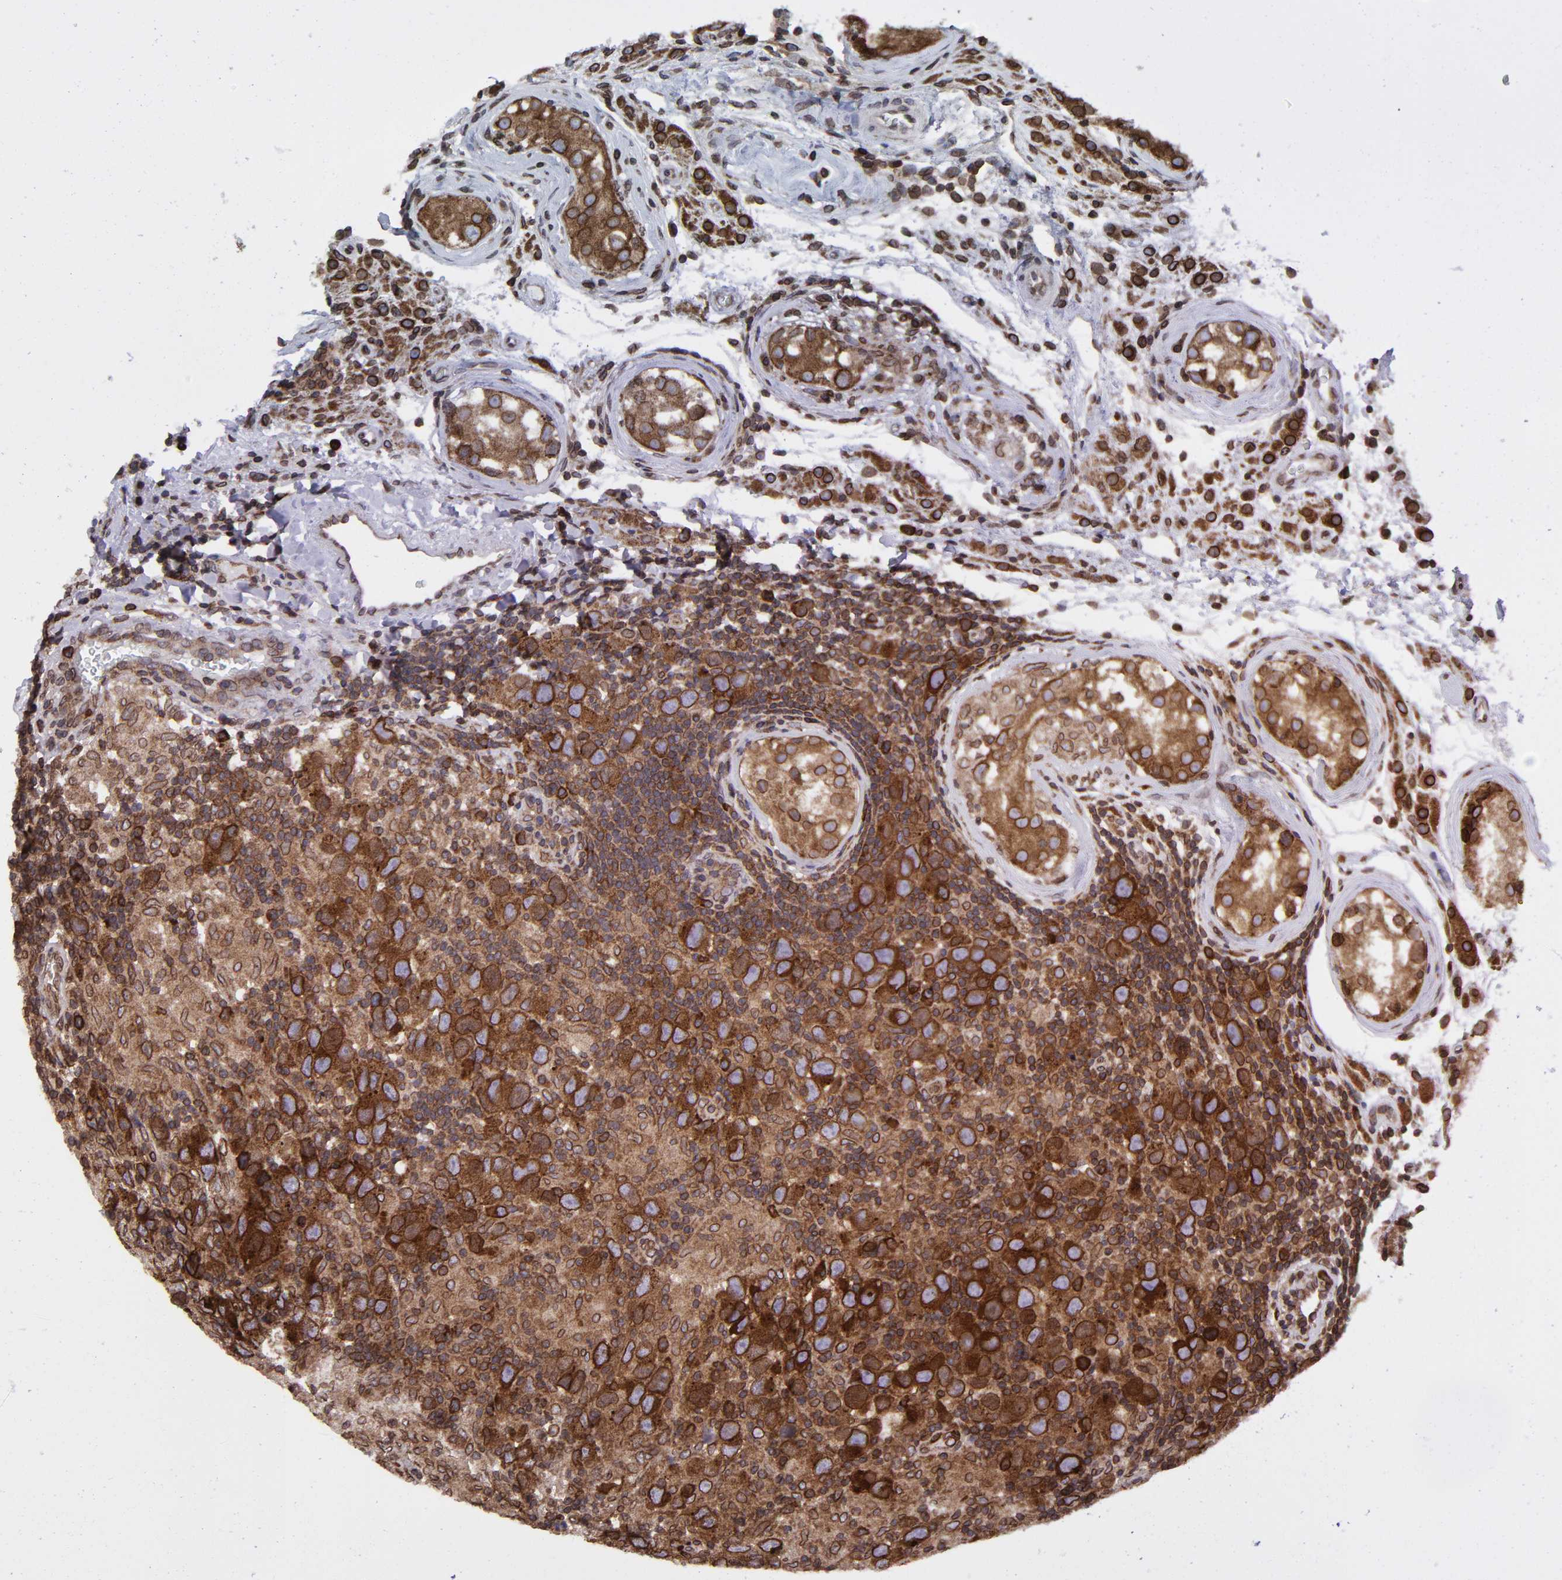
{"staining": {"intensity": "strong", "quantity": ">75%", "location": "cytoplasmic/membranous,nuclear"}, "tissue": "testis cancer", "cell_type": "Tumor cells", "image_type": "cancer", "snomed": [{"axis": "morphology", "description": "Carcinoma, Embryonal, NOS"}, {"axis": "topography", "description": "Testis"}], "caption": "Immunohistochemical staining of human testis embryonal carcinoma shows high levels of strong cytoplasmic/membranous and nuclear positivity in about >75% of tumor cells. (Stains: DAB (3,3'-diaminobenzidine) in brown, nuclei in blue, Microscopy: brightfield microscopy at high magnification).", "gene": "RANGAP1", "patient": {"sex": "male", "age": 21}}